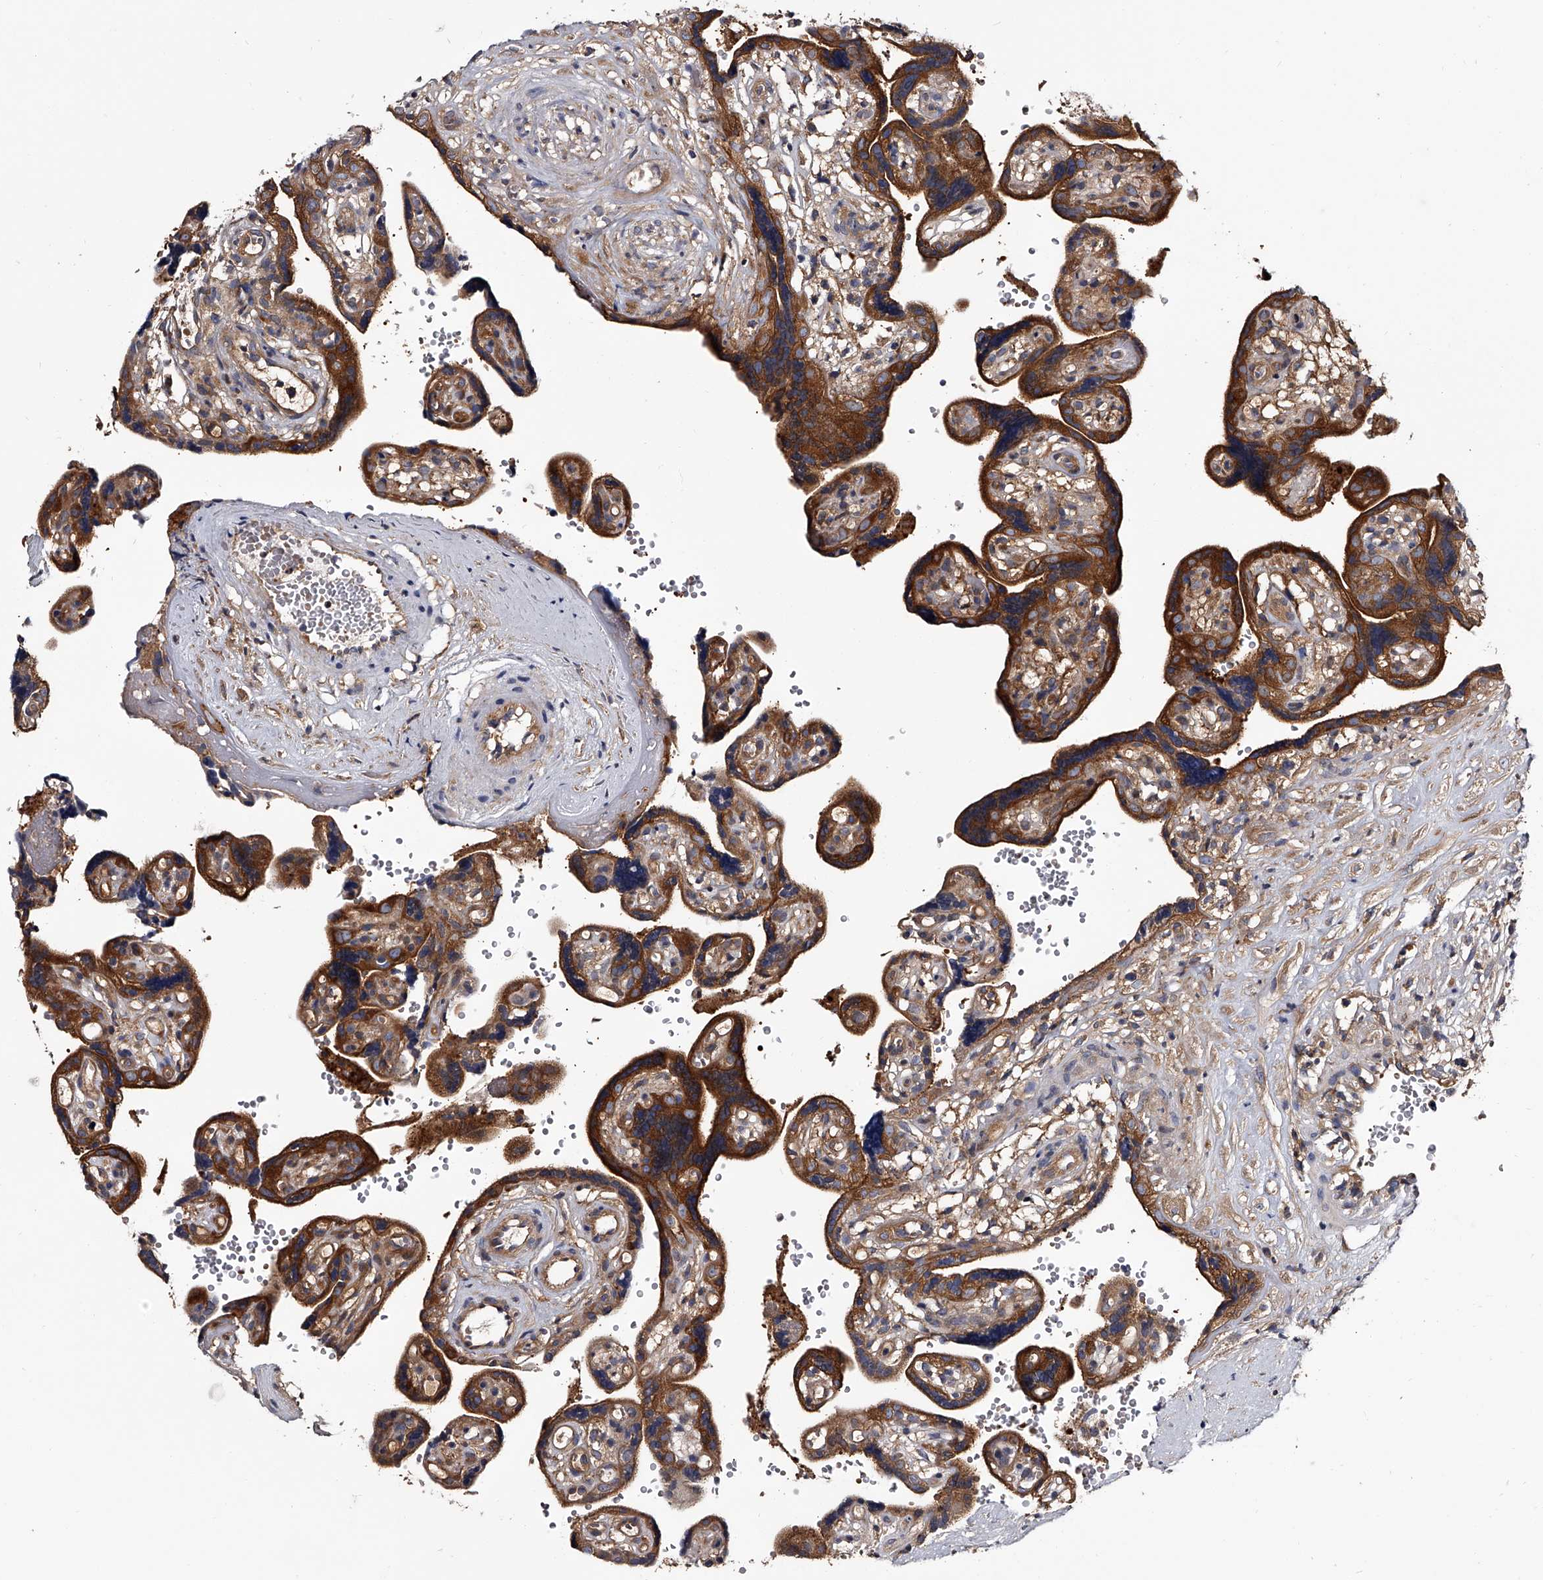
{"staining": {"intensity": "weak", "quantity": ">75%", "location": "cytoplasmic/membranous"}, "tissue": "placenta", "cell_type": "Decidual cells", "image_type": "normal", "snomed": [{"axis": "morphology", "description": "Normal tissue, NOS"}, {"axis": "topography", "description": "Placenta"}], "caption": "IHC of normal human placenta shows low levels of weak cytoplasmic/membranous positivity in about >75% of decidual cells. (DAB (3,3'-diaminobenzidine) IHC with brightfield microscopy, high magnification).", "gene": "GAPVD1", "patient": {"sex": "female", "age": 30}}